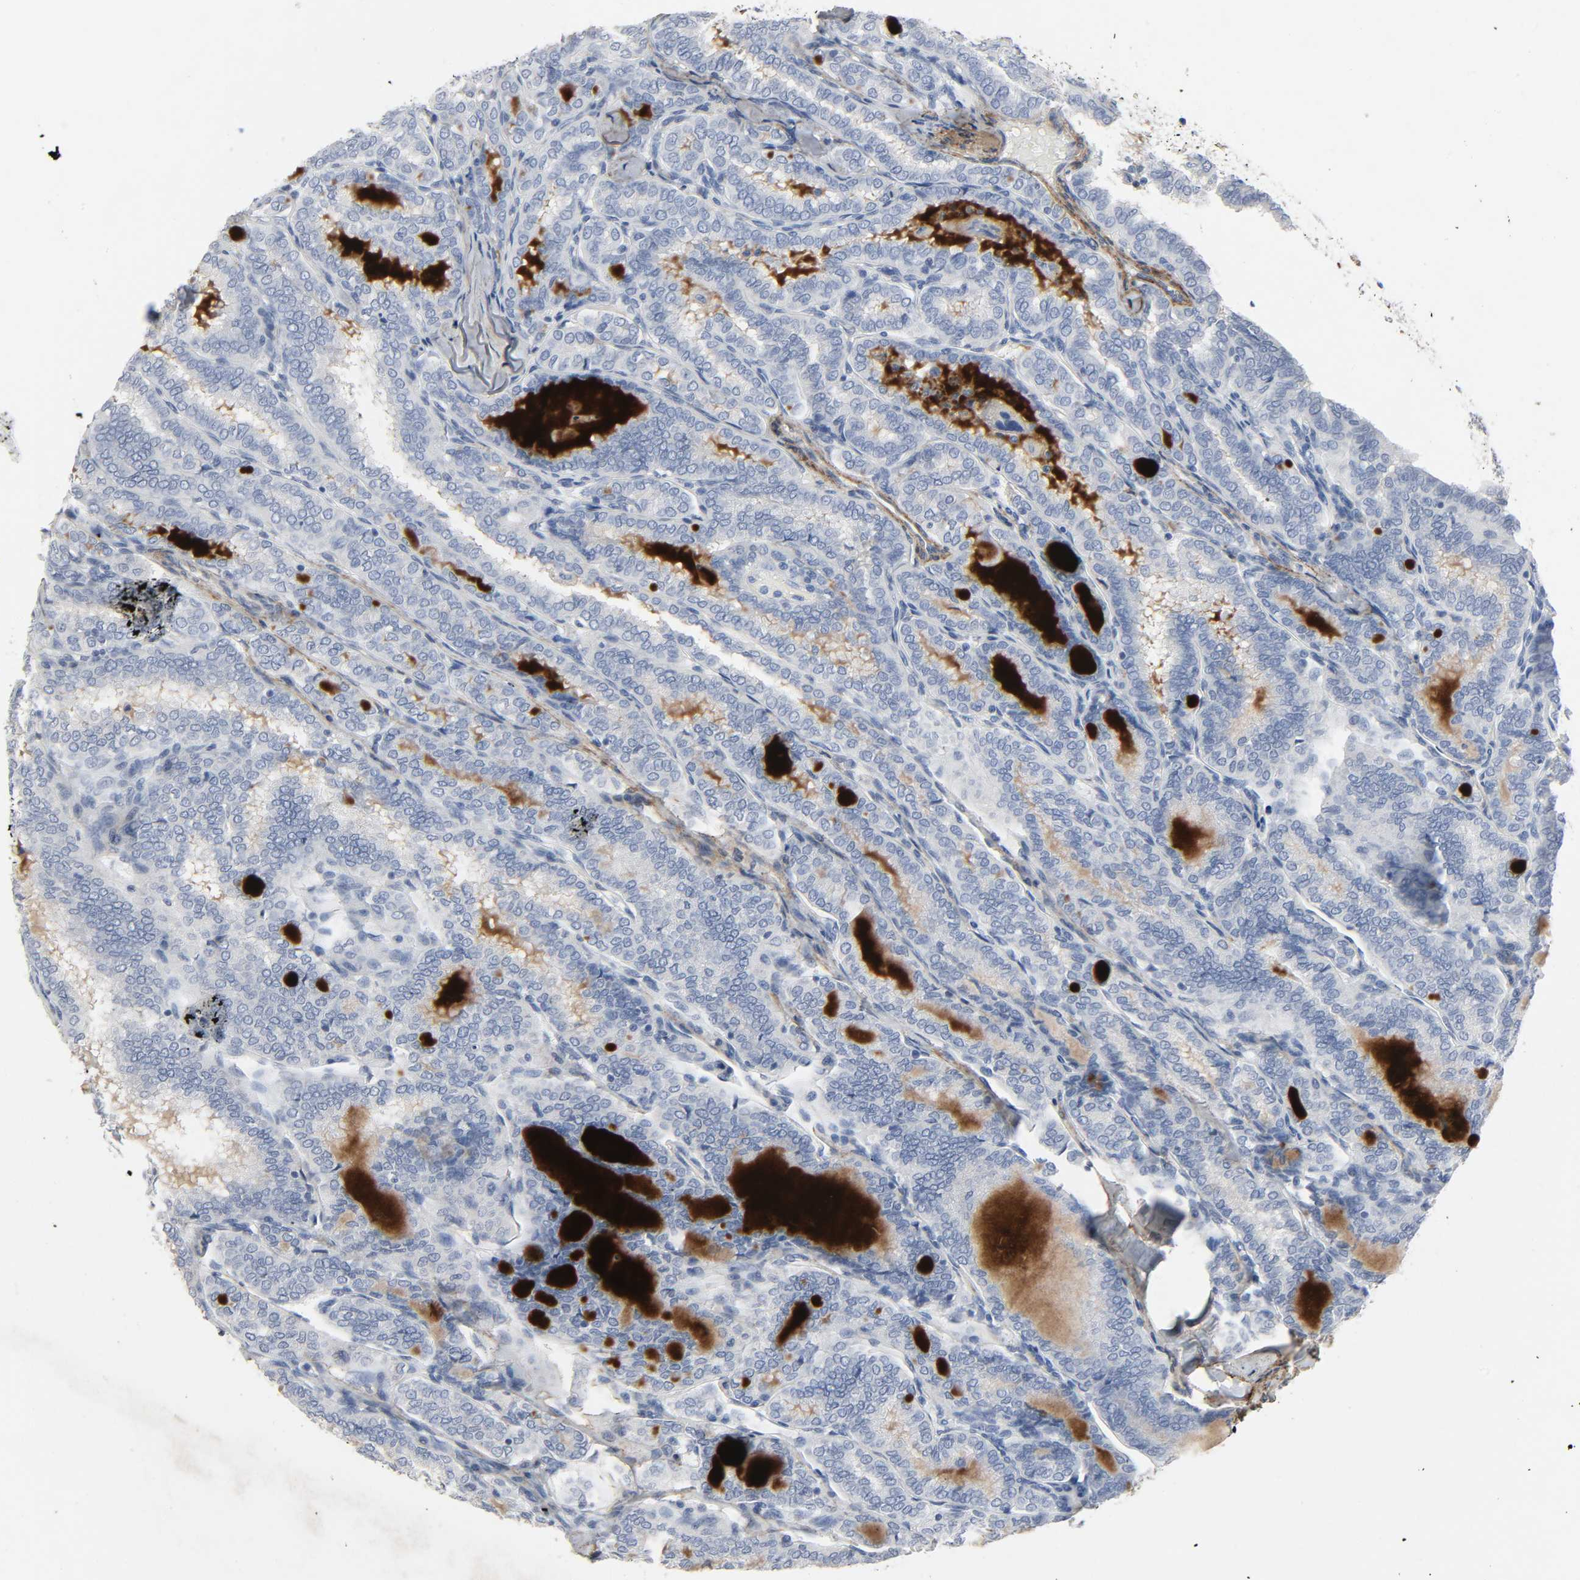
{"staining": {"intensity": "negative", "quantity": "none", "location": "none"}, "tissue": "thyroid cancer", "cell_type": "Tumor cells", "image_type": "cancer", "snomed": [{"axis": "morphology", "description": "Papillary adenocarcinoma, NOS"}, {"axis": "topography", "description": "Thyroid gland"}], "caption": "Human papillary adenocarcinoma (thyroid) stained for a protein using immunohistochemistry (IHC) exhibits no expression in tumor cells.", "gene": "FBLN5", "patient": {"sex": "female", "age": 30}}